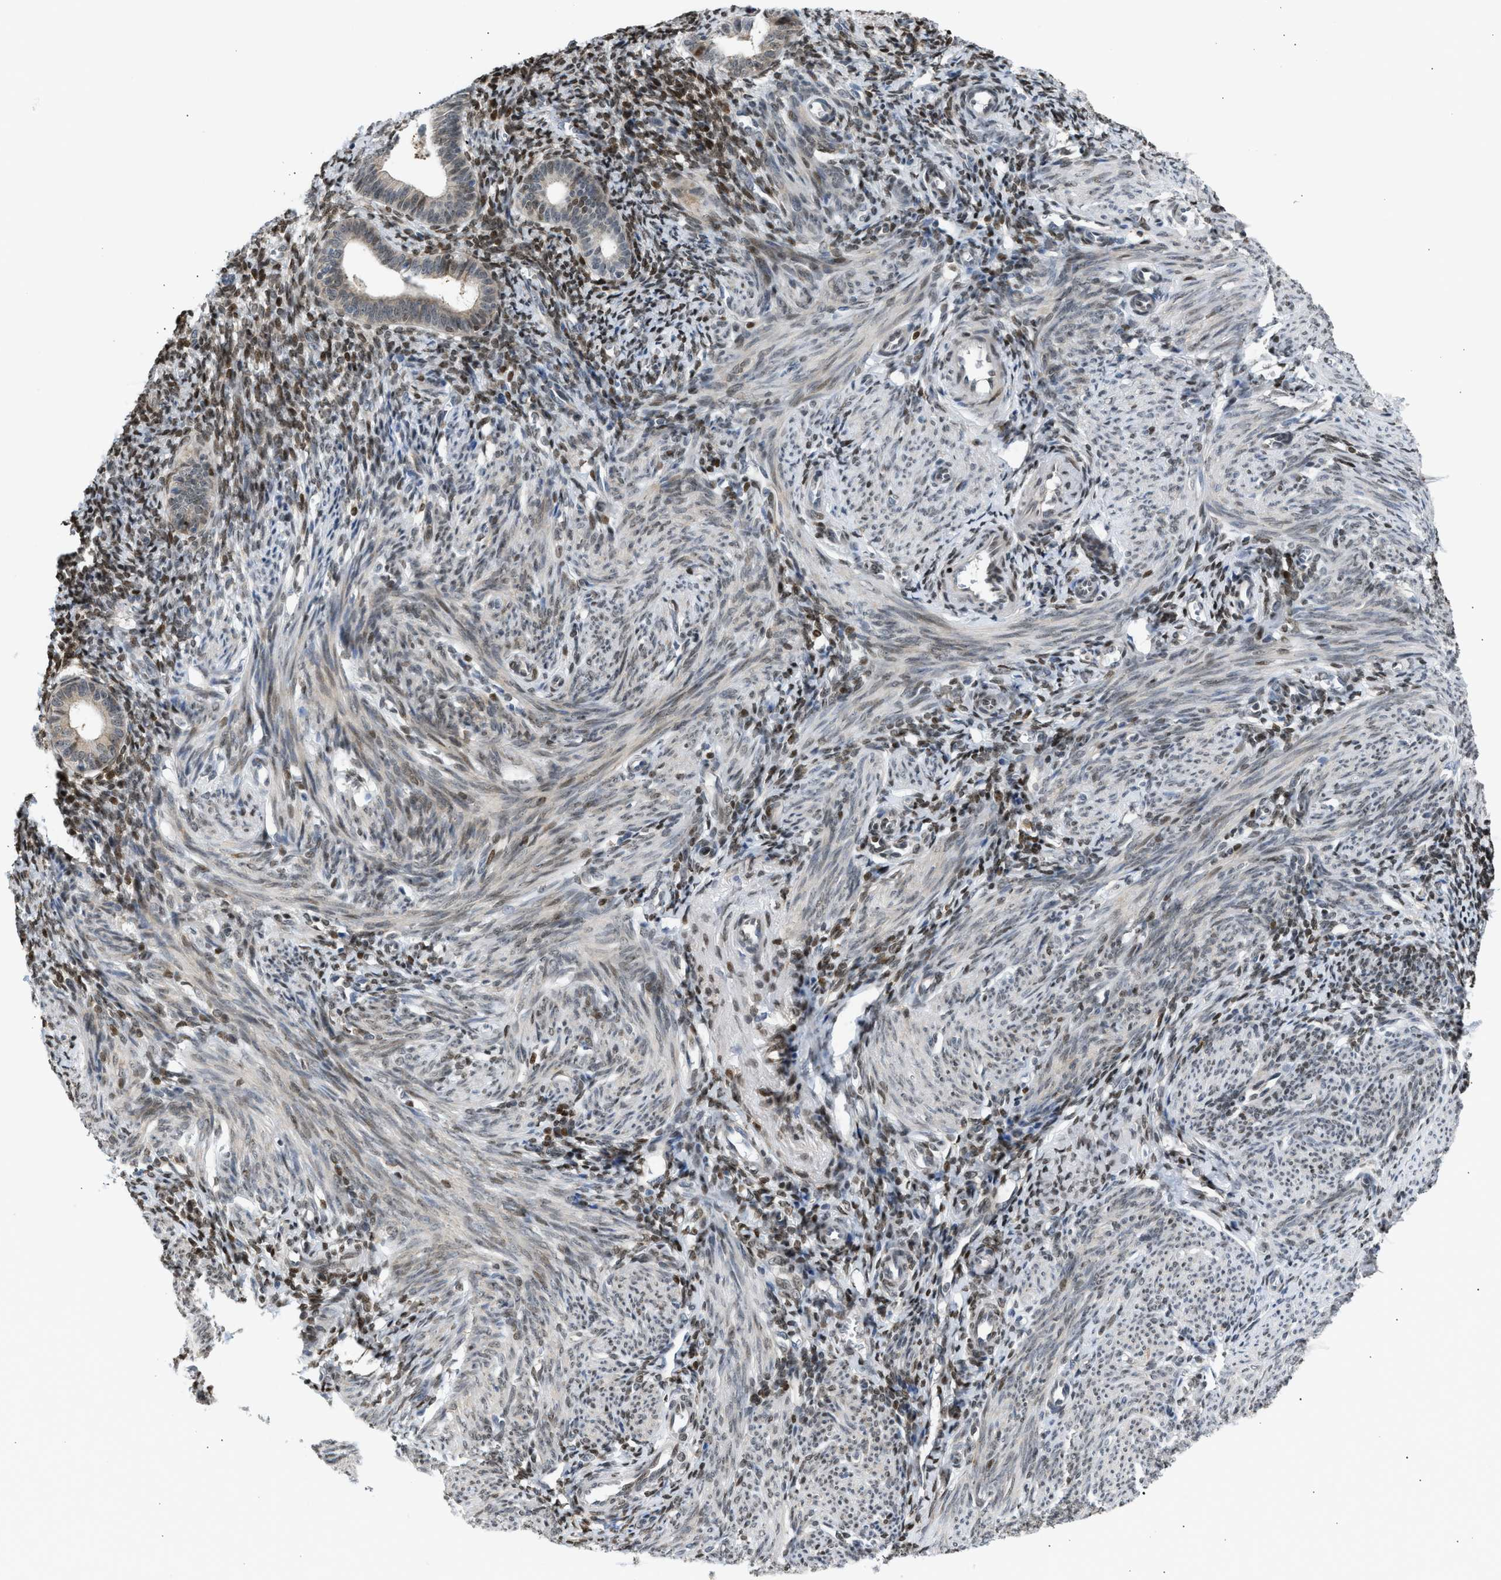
{"staining": {"intensity": "negative", "quantity": "none", "location": "none"}, "tissue": "endometrium", "cell_type": "Cells in endometrial stroma", "image_type": "normal", "snomed": [{"axis": "morphology", "description": "Normal tissue, NOS"}, {"axis": "morphology", "description": "Adenocarcinoma, NOS"}, {"axis": "topography", "description": "Endometrium"}], "caption": "Immunohistochemistry (IHC) photomicrograph of normal human endometrium stained for a protein (brown), which reveals no staining in cells in endometrial stroma. (DAB immunohistochemistry with hematoxylin counter stain).", "gene": "NPS", "patient": {"sex": "female", "age": 57}}